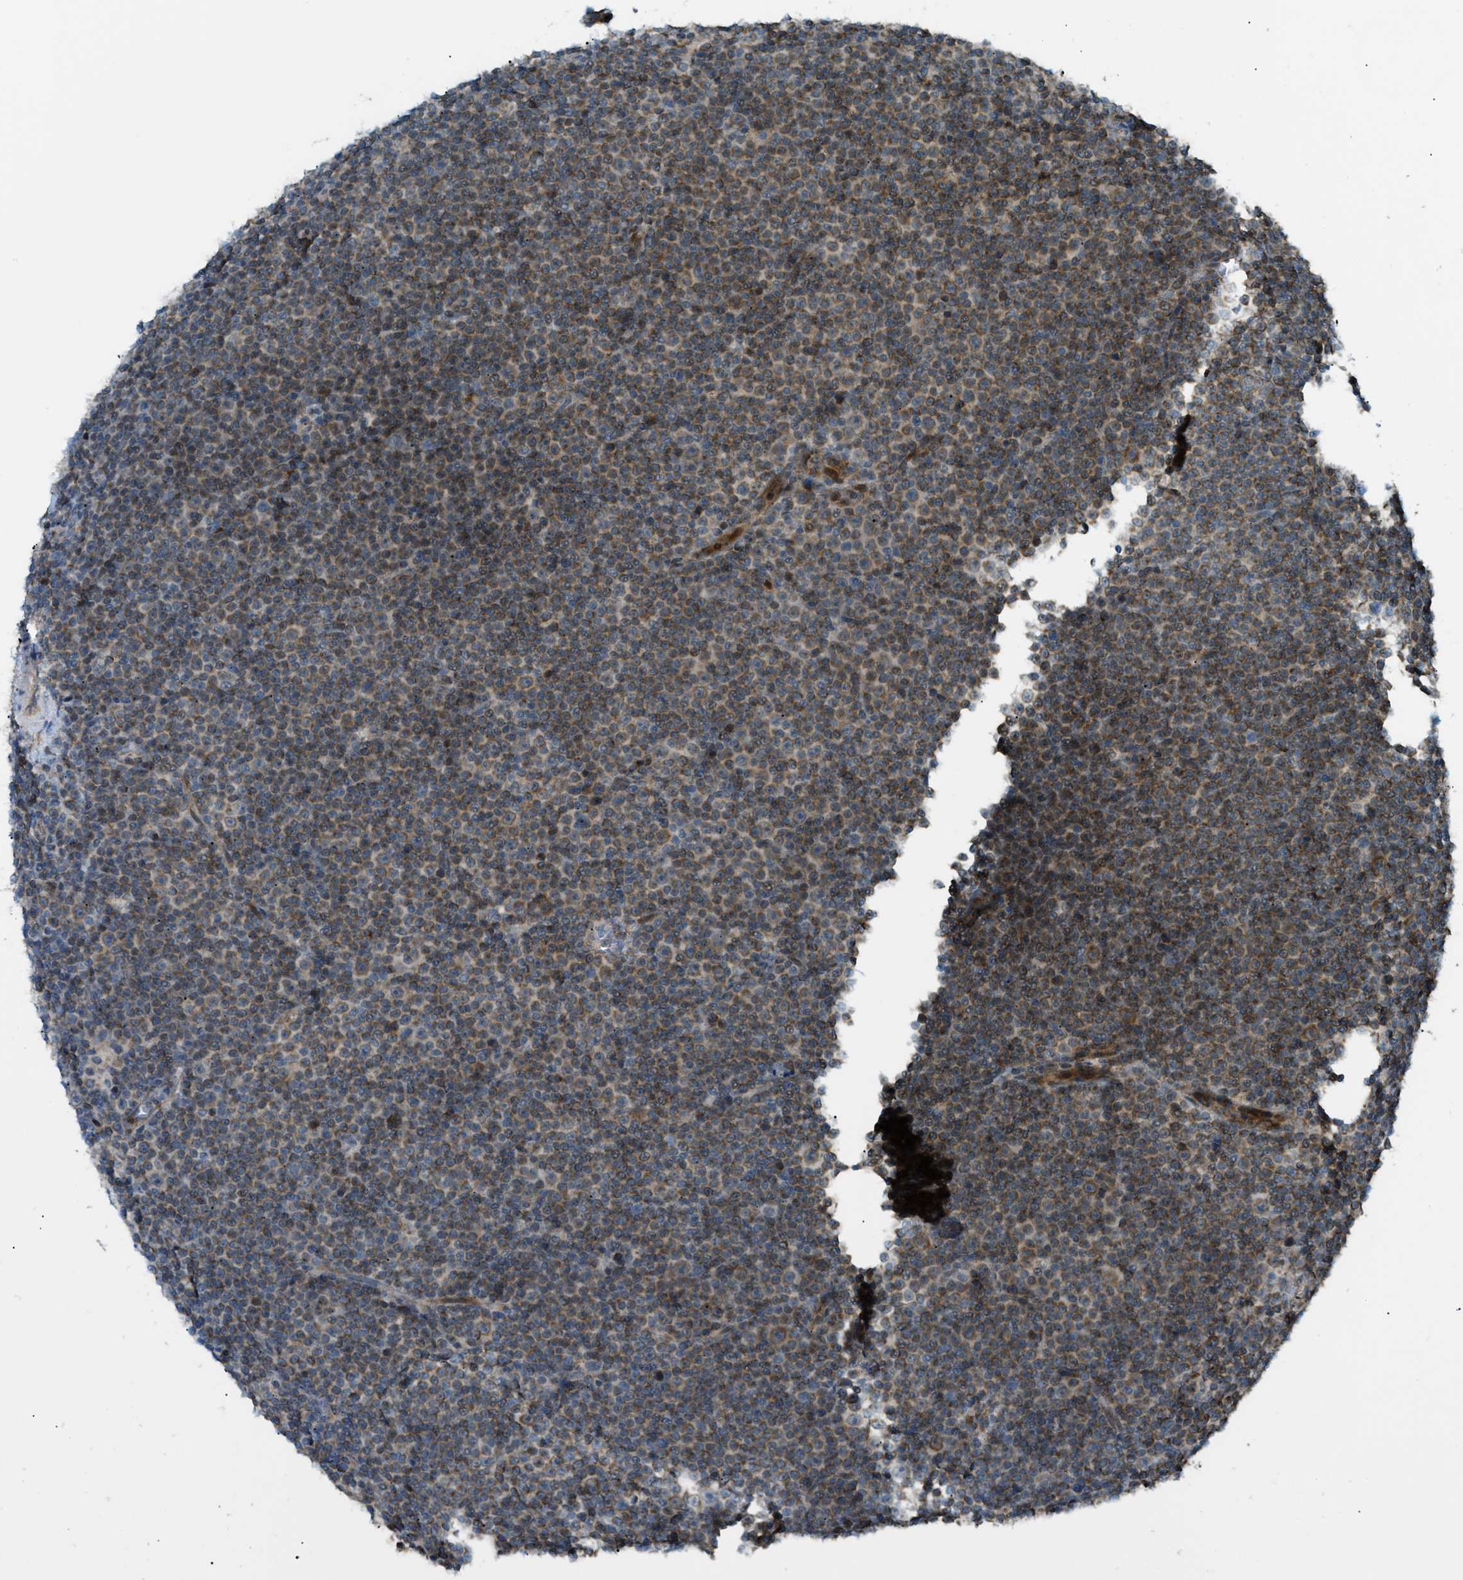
{"staining": {"intensity": "moderate", "quantity": "25%-75%", "location": "cytoplasmic/membranous"}, "tissue": "lymphoma", "cell_type": "Tumor cells", "image_type": "cancer", "snomed": [{"axis": "morphology", "description": "Malignant lymphoma, non-Hodgkin's type, Low grade"}, {"axis": "topography", "description": "Lymph node"}], "caption": "Protein analysis of low-grade malignant lymphoma, non-Hodgkin's type tissue displays moderate cytoplasmic/membranous expression in approximately 25%-75% of tumor cells.", "gene": "CCDC186", "patient": {"sex": "female", "age": 67}}